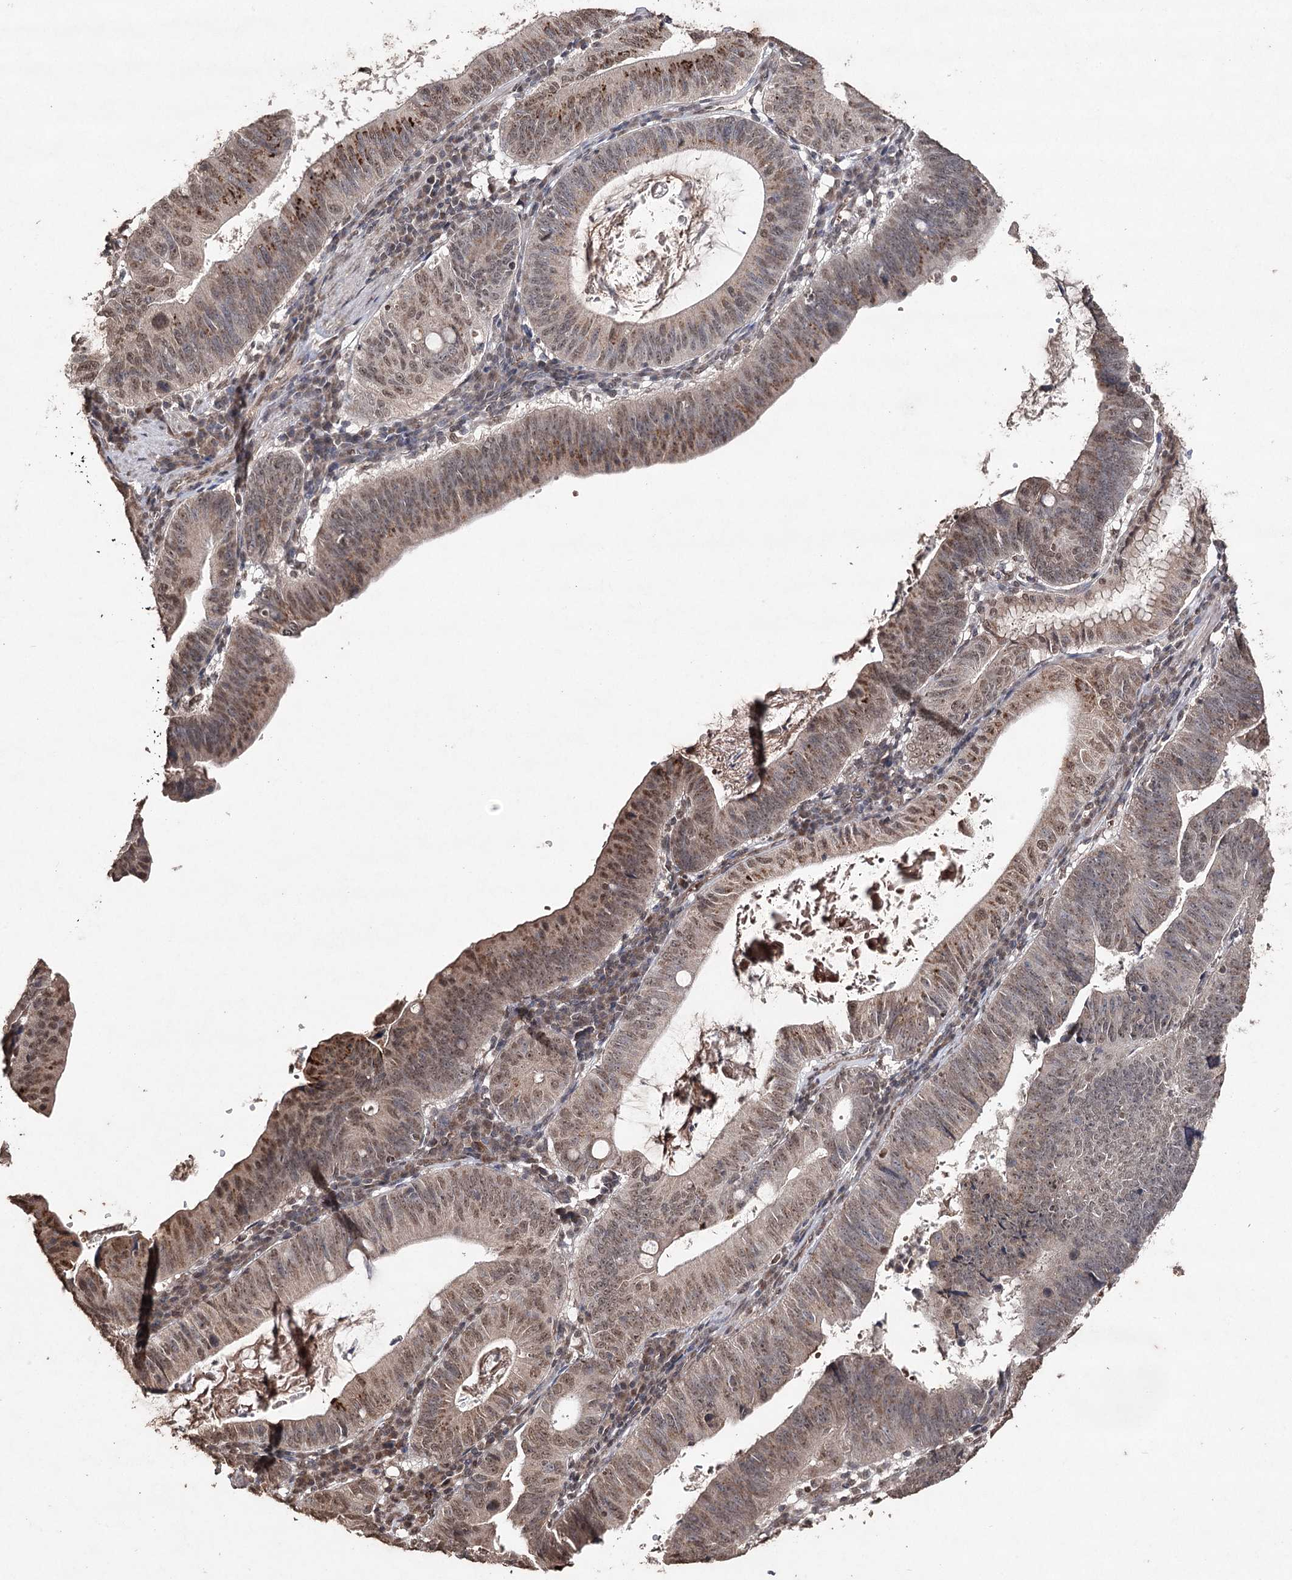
{"staining": {"intensity": "moderate", "quantity": ">75%", "location": "cytoplasmic/membranous,nuclear"}, "tissue": "stomach cancer", "cell_type": "Tumor cells", "image_type": "cancer", "snomed": [{"axis": "morphology", "description": "Adenocarcinoma, NOS"}, {"axis": "topography", "description": "Stomach"}], "caption": "The micrograph shows a brown stain indicating the presence of a protein in the cytoplasmic/membranous and nuclear of tumor cells in stomach adenocarcinoma.", "gene": "ATG14", "patient": {"sex": "male", "age": 59}}